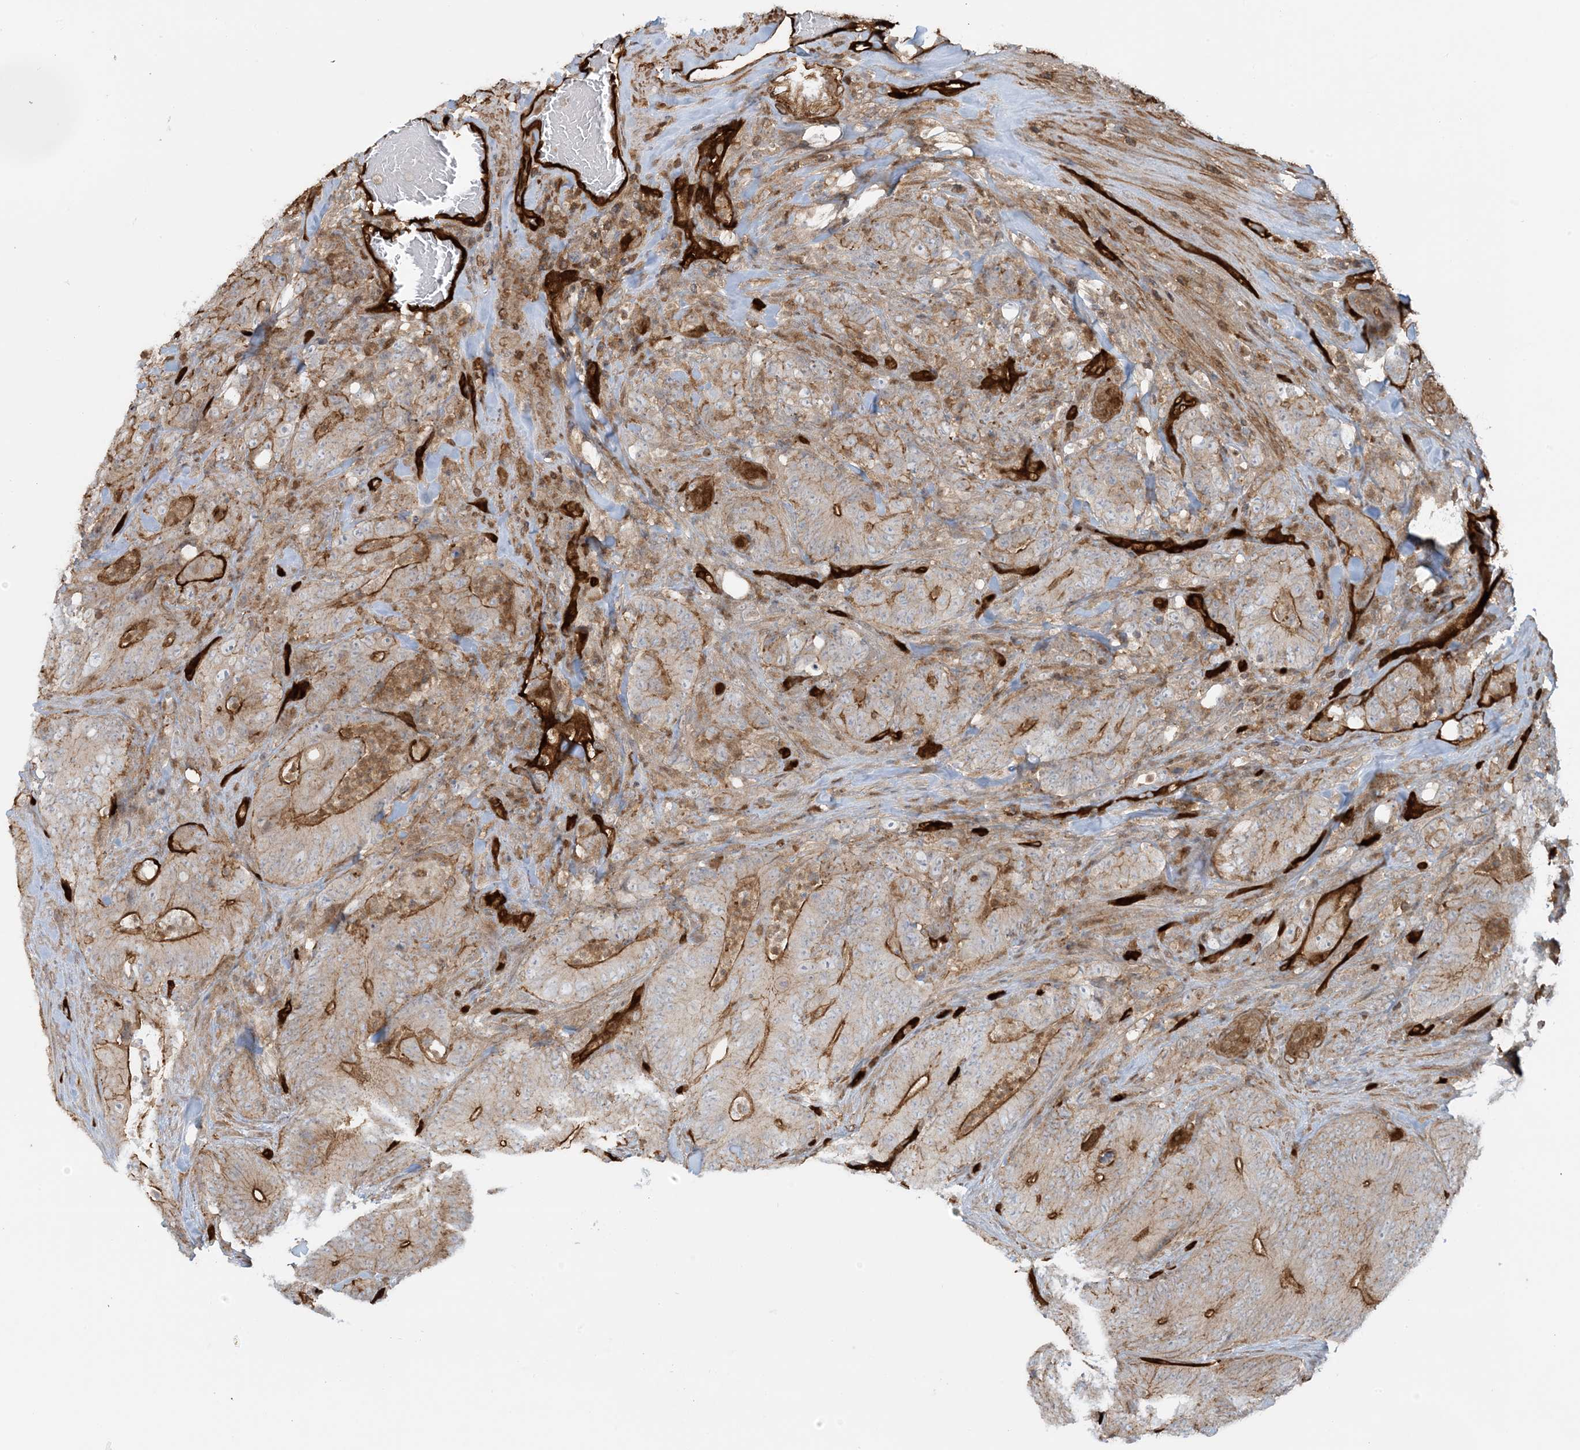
{"staining": {"intensity": "moderate", "quantity": ">75%", "location": "cytoplasmic/membranous"}, "tissue": "colorectal cancer", "cell_type": "Tumor cells", "image_type": "cancer", "snomed": [{"axis": "morphology", "description": "Normal tissue, NOS"}, {"axis": "topography", "description": "Colon"}], "caption": "High-power microscopy captured an immunohistochemistry image of colorectal cancer, revealing moderate cytoplasmic/membranous staining in about >75% of tumor cells.", "gene": "PPM1F", "patient": {"sex": "female", "age": 82}}